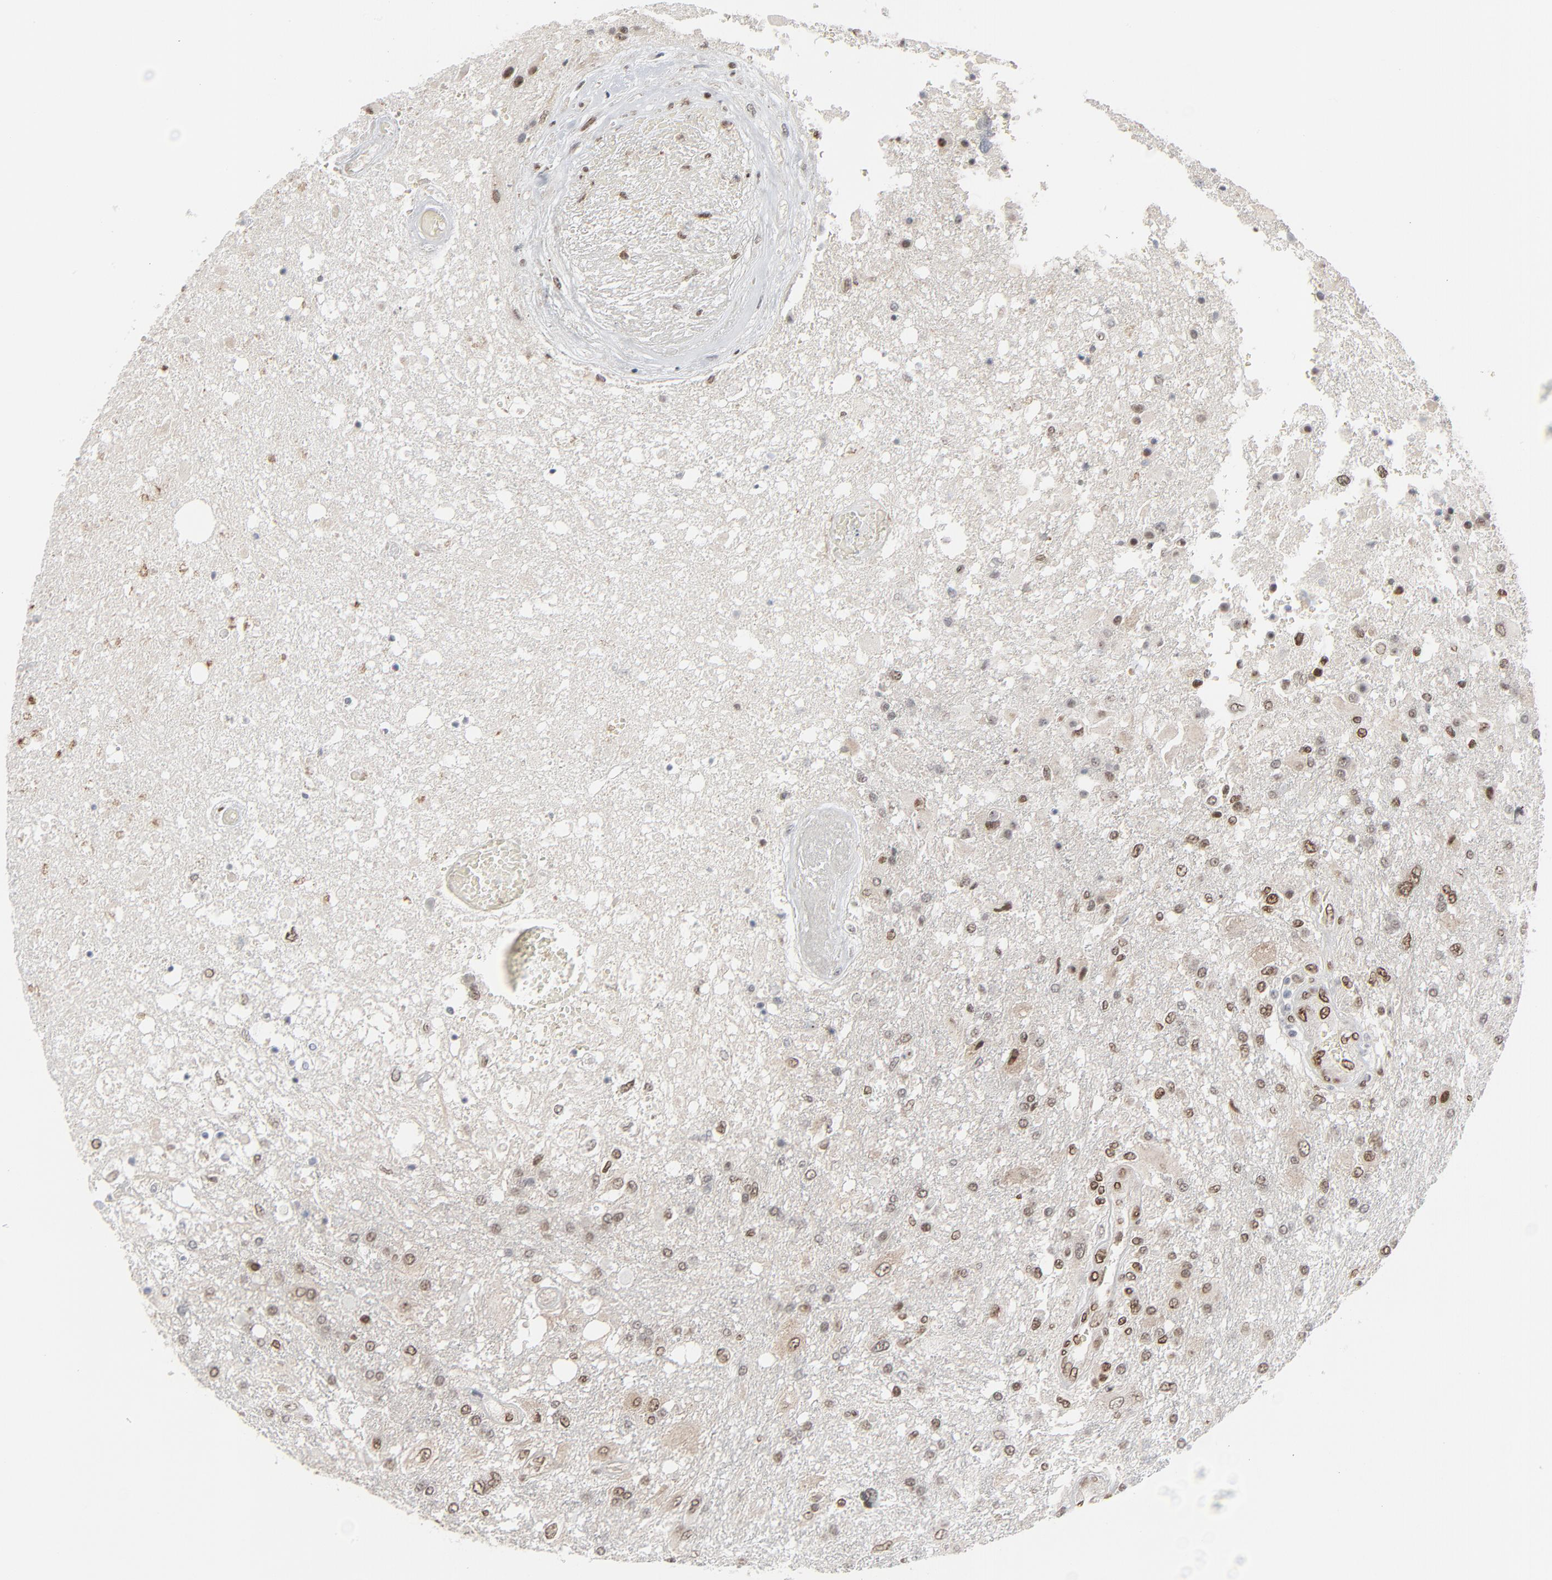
{"staining": {"intensity": "moderate", "quantity": ">75%", "location": "nuclear"}, "tissue": "glioma", "cell_type": "Tumor cells", "image_type": "cancer", "snomed": [{"axis": "morphology", "description": "Glioma, malignant, High grade"}, {"axis": "topography", "description": "Cerebral cortex"}], "caption": "Protein expression analysis of human glioma reveals moderate nuclear expression in about >75% of tumor cells. (brown staining indicates protein expression, while blue staining denotes nuclei).", "gene": "CUX1", "patient": {"sex": "male", "age": 79}}